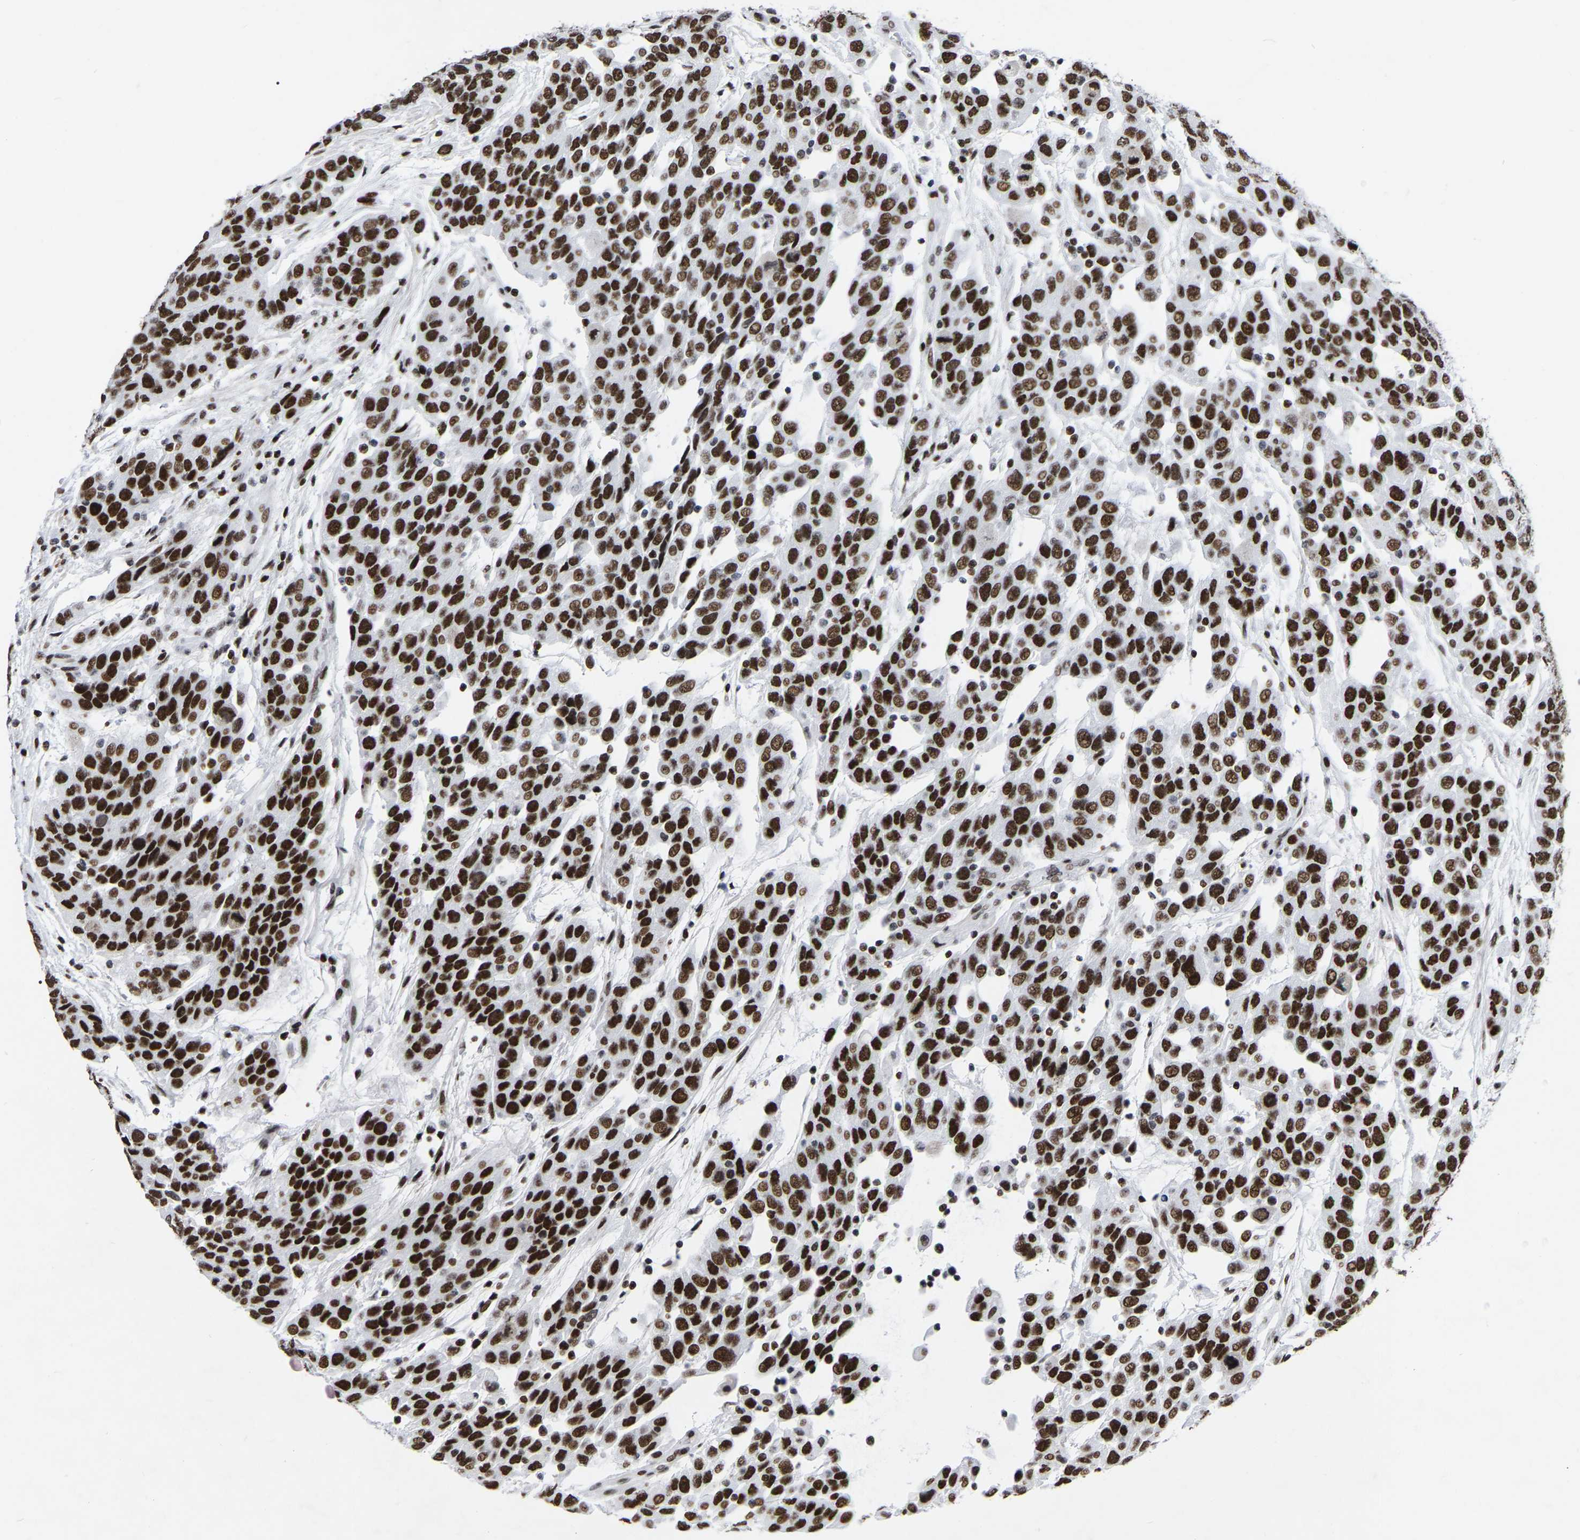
{"staining": {"intensity": "strong", "quantity": ">75%", "location": "nuclear"}, "tissue": "urothelial cancer", "cell_type": "Tumor cells", "image_type": "cancer", "snomed": [{"axis": "morphology", "description": "Urothelial carcinoma, High grade"}, {"axis": "topography", "description": "Urinary bladder"}], "caption": "Immunohistochemical staining of urothelial carcinoma (high-grade) displays high levels of strong nuclear expression in approximately >75% of tumor cells. (IHC, brightfield microscopy, high magnification).", "gene": "PRCC", "patient": {"sex": "female", "age": 80}}